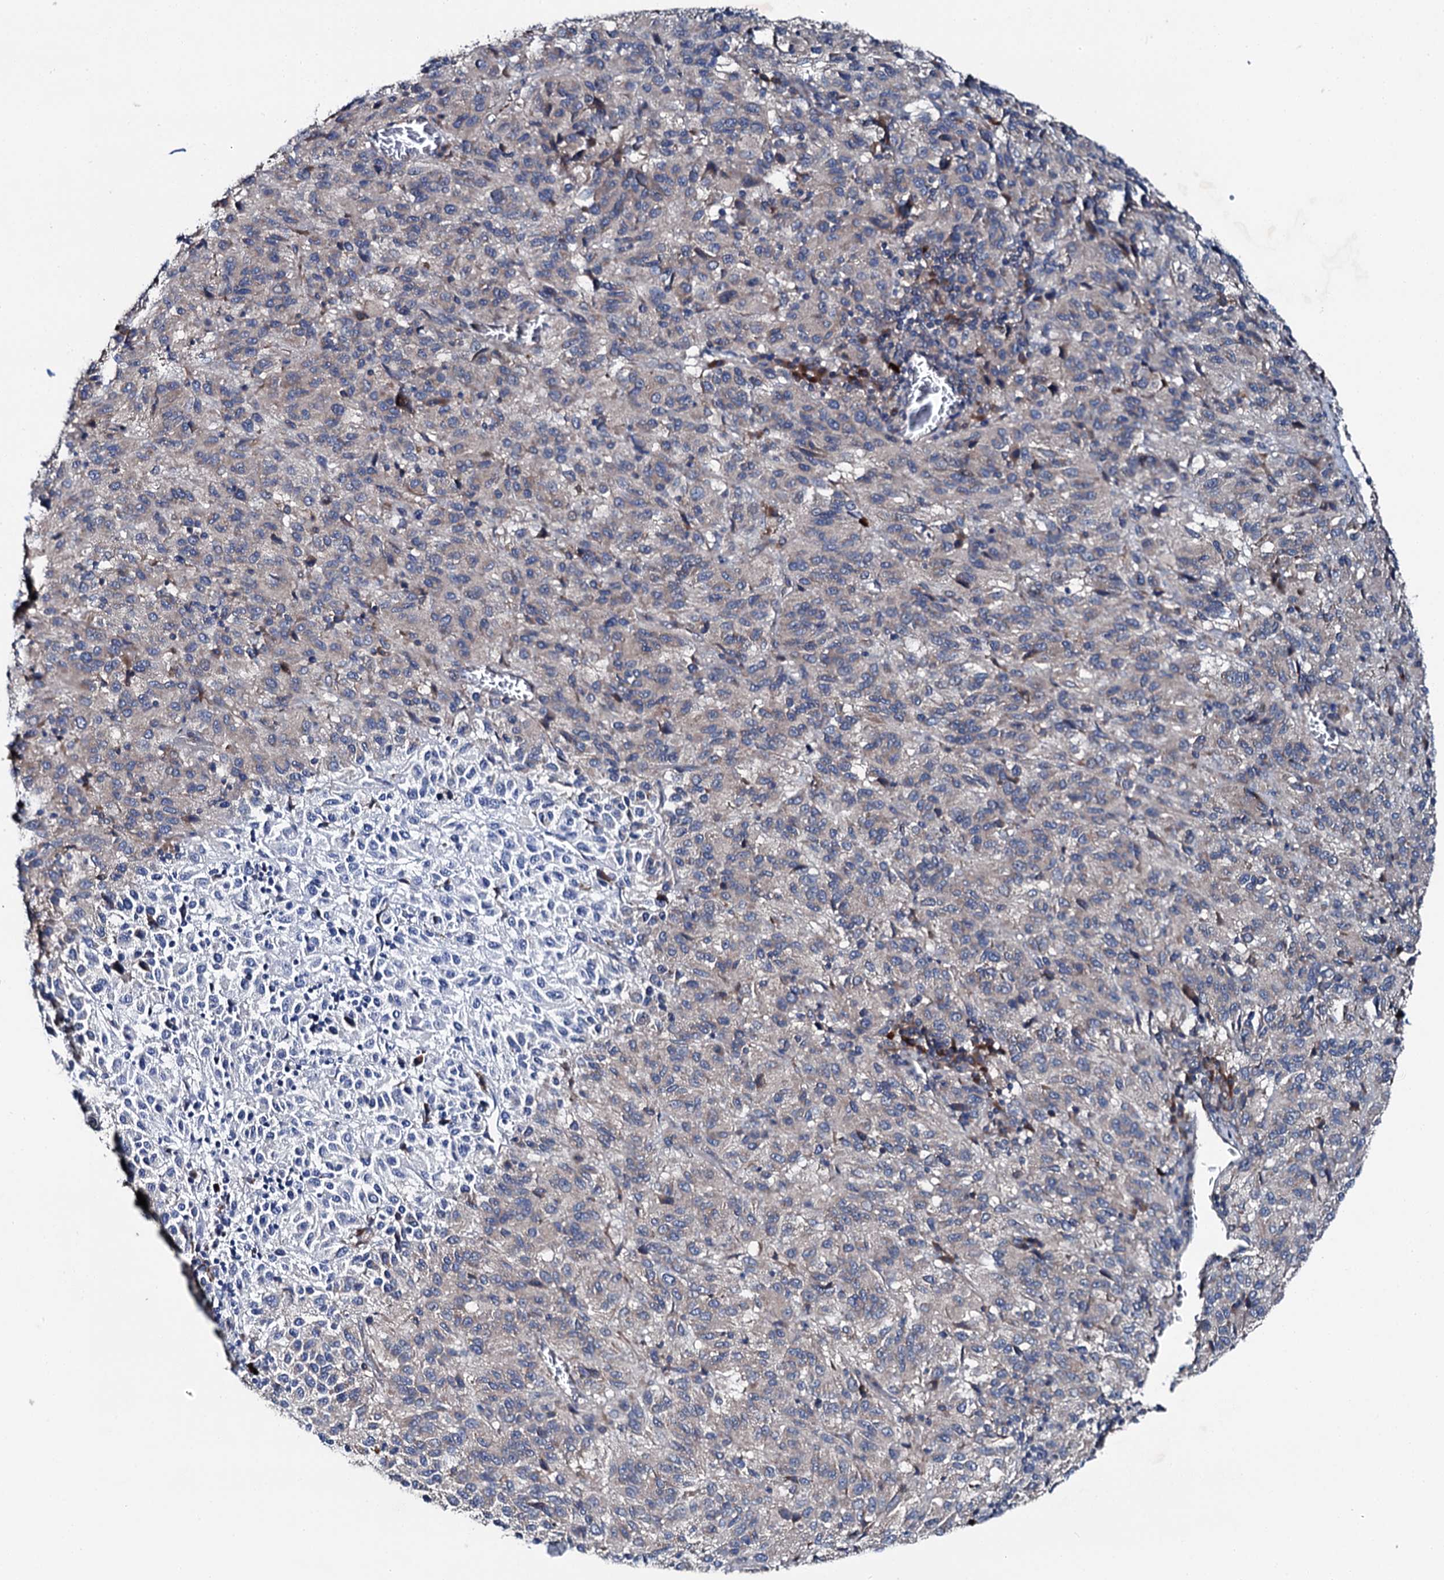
{"staining": {"intensity": "negative", "quantity": "none", "location": "none"}, "tissue": "melanoma", "cell_type": "Tumor cells", "image_type": "cancer", "snomed": [{"axis": "morphology", "description": "Malignant melanoma, Metastatic site"}, {"axis": "topography", "description": "Lung"}], "caption": "Malignant melanoma (metastatic site) was stained to show a protein in brown. There is no significant staining in tumor cells.", "gene": "SLC22A25", "patient": {"sex": "male", "age": 64}}